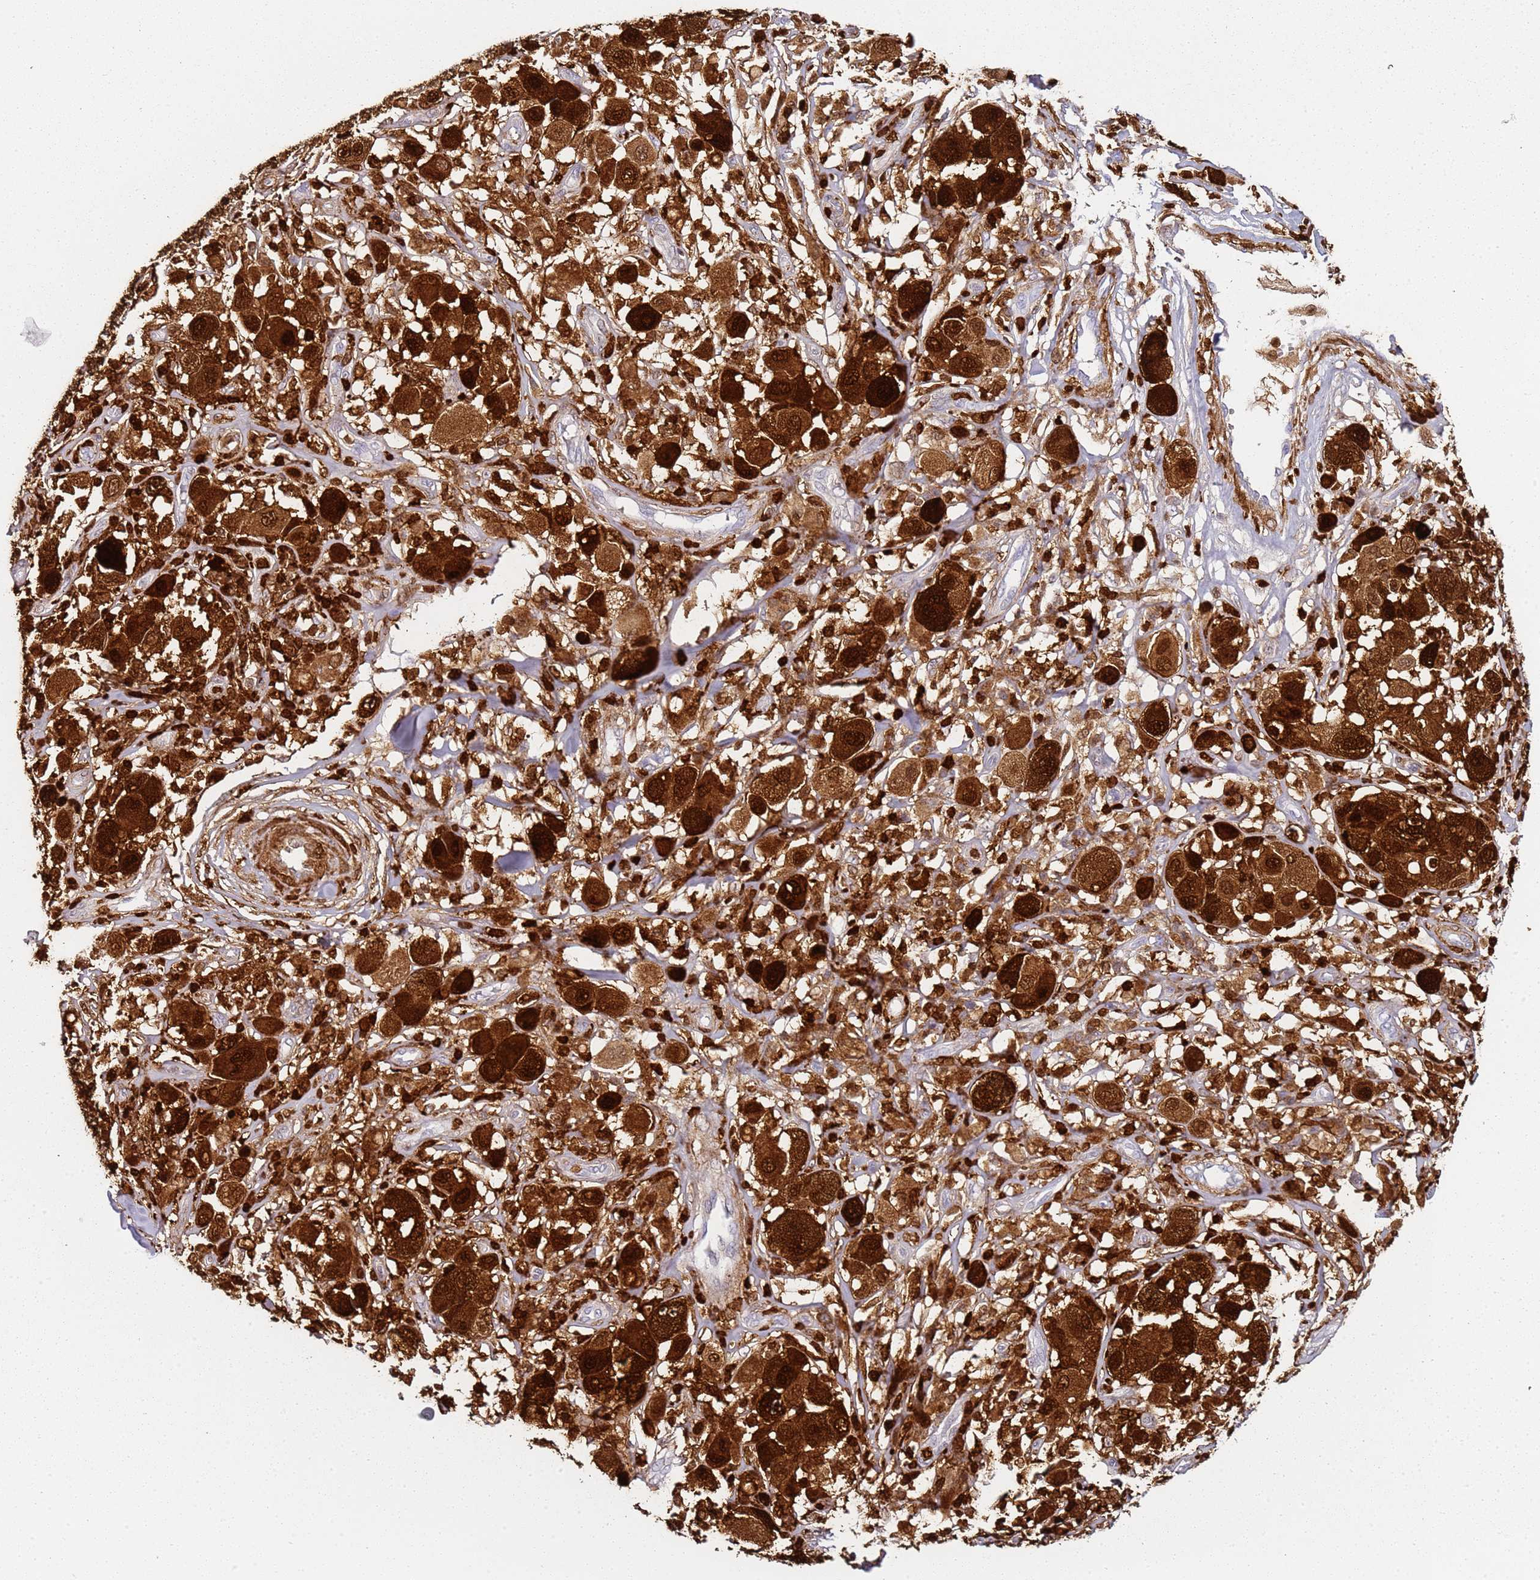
{"staining": {"intensity": "strong", "quantity": ">75%", "location": "cytoplasmic/membranous,nuclear"}, "tissue": "melanoma", "cell_type": "Tumor cells", "image_type": "cancer", "snomed": [{"axis": "morphology", "description": "Malignant melanoma, Metastatic site"}, {"axis": "topography", "description": "Skin"}], "caption": "Immunohistochemical staining of human malignant melanoma (metastatic site) reveals high levels of strong cytoplasmic/membranous and nuclear positivity in about >75% of tumor cells. The staining was performed using DAB, with brown indicating positive protein expression. Nuclei are stained blue with hematoxylin.", "gene": "S100A4", "patient": {"sex": "male", "age": 41}}